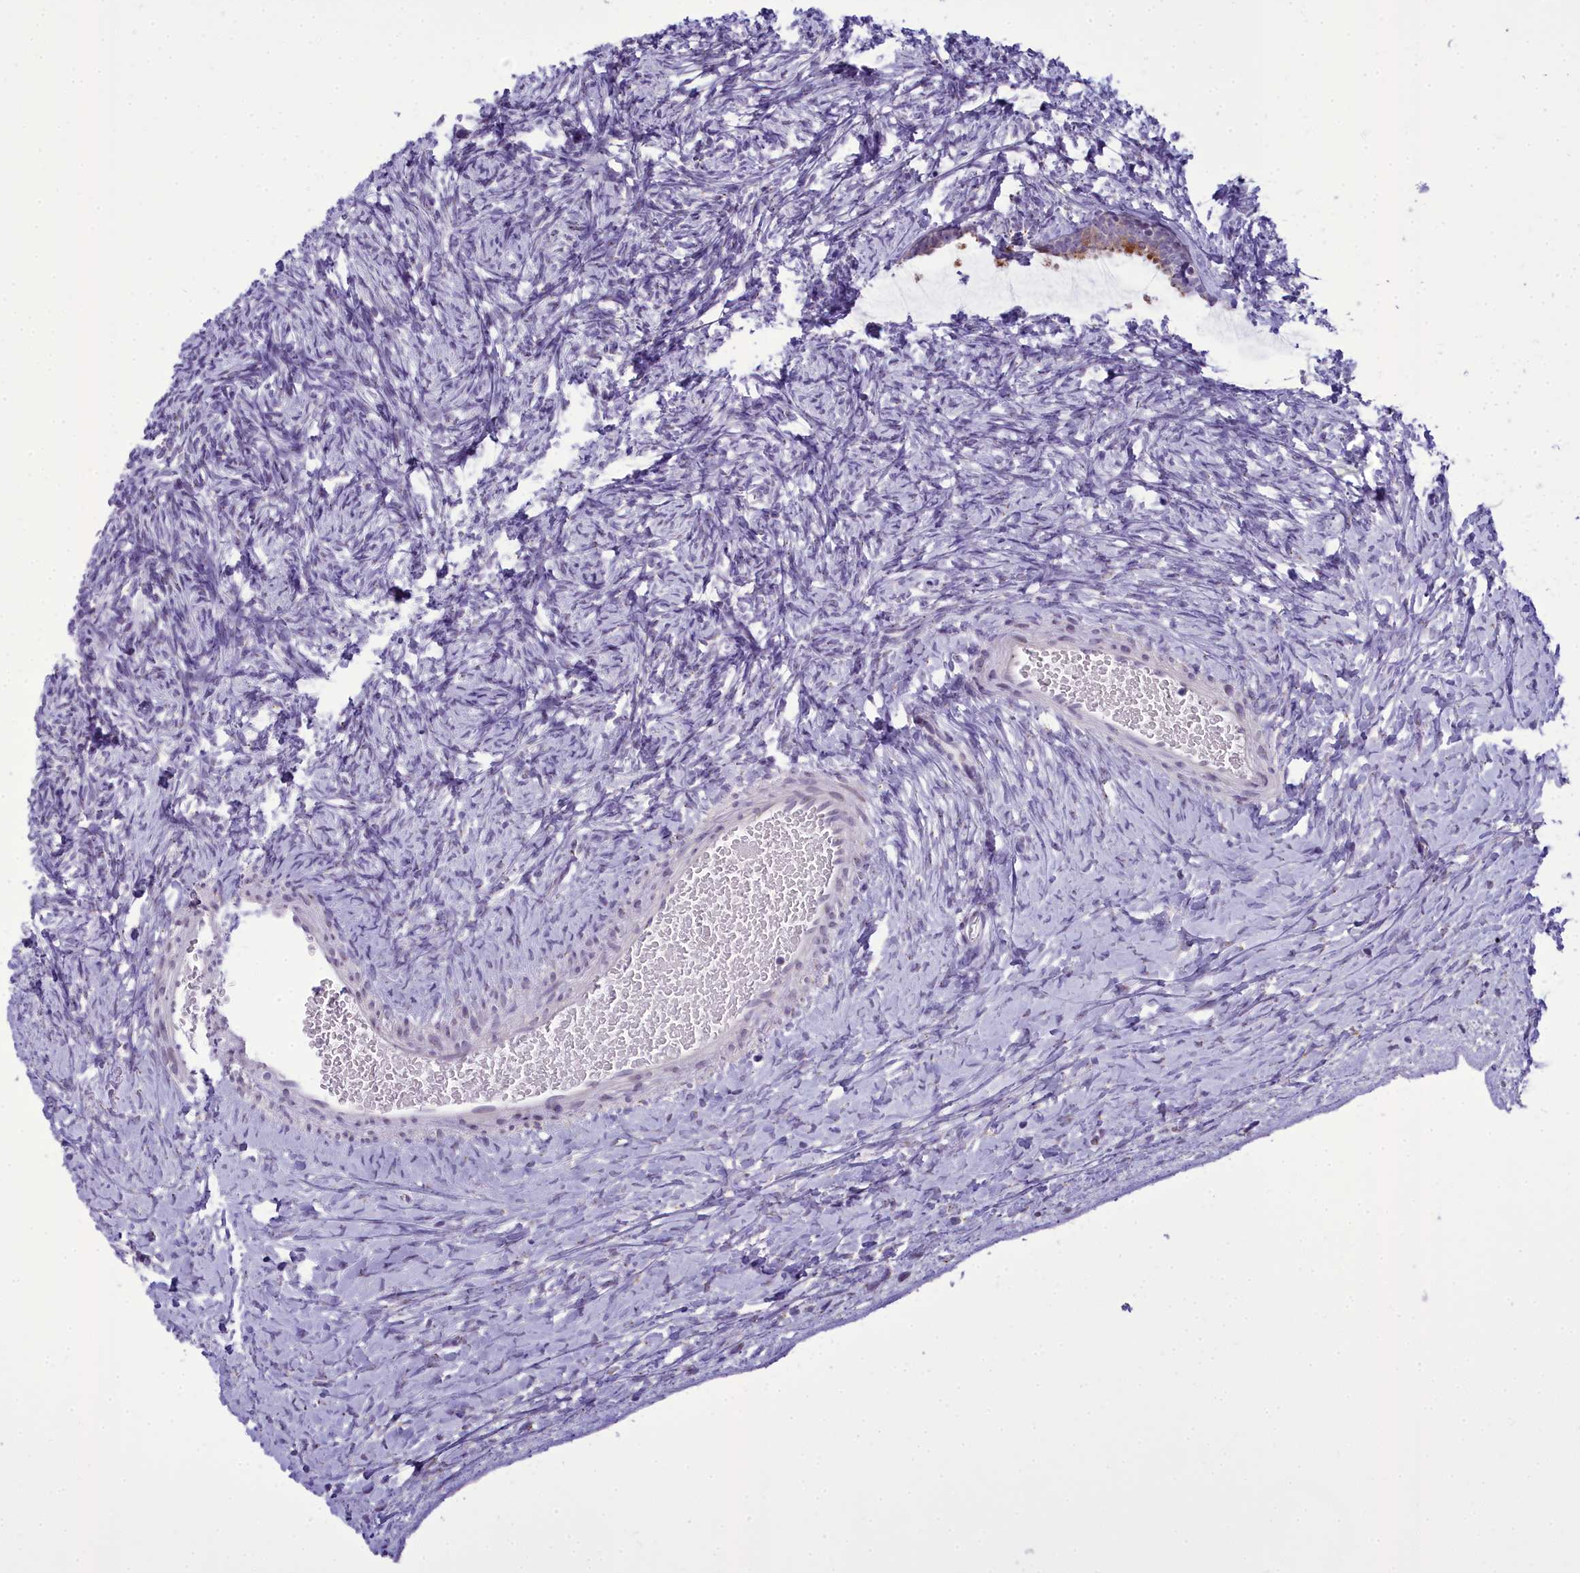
{"staining": {"intensity": "negative", "quantity": "none", "location": "none"}, "tissue": "ovary", "cell_type": "Ovarian stroma cells", "image_type": "normal", "snomed": [{"axis": "morphology", "description": "Normal tissue, NOS"}, {"axis": "morphology", "description": "Developmental malformation"}, {"axis": "topography", "description": "Ovary"}], "caption": "Immunohistochemistry (IHC) of normal human ovary reveals no expression in ovarian stroma cells. (Stains: DAB immunohistochemistry (IHC) with hematoxylin counter stain, Microscopy: brightfield microscopy at high magnification).", "gene": "B9D2", "patient": {"sex": "female", "age": 39}}